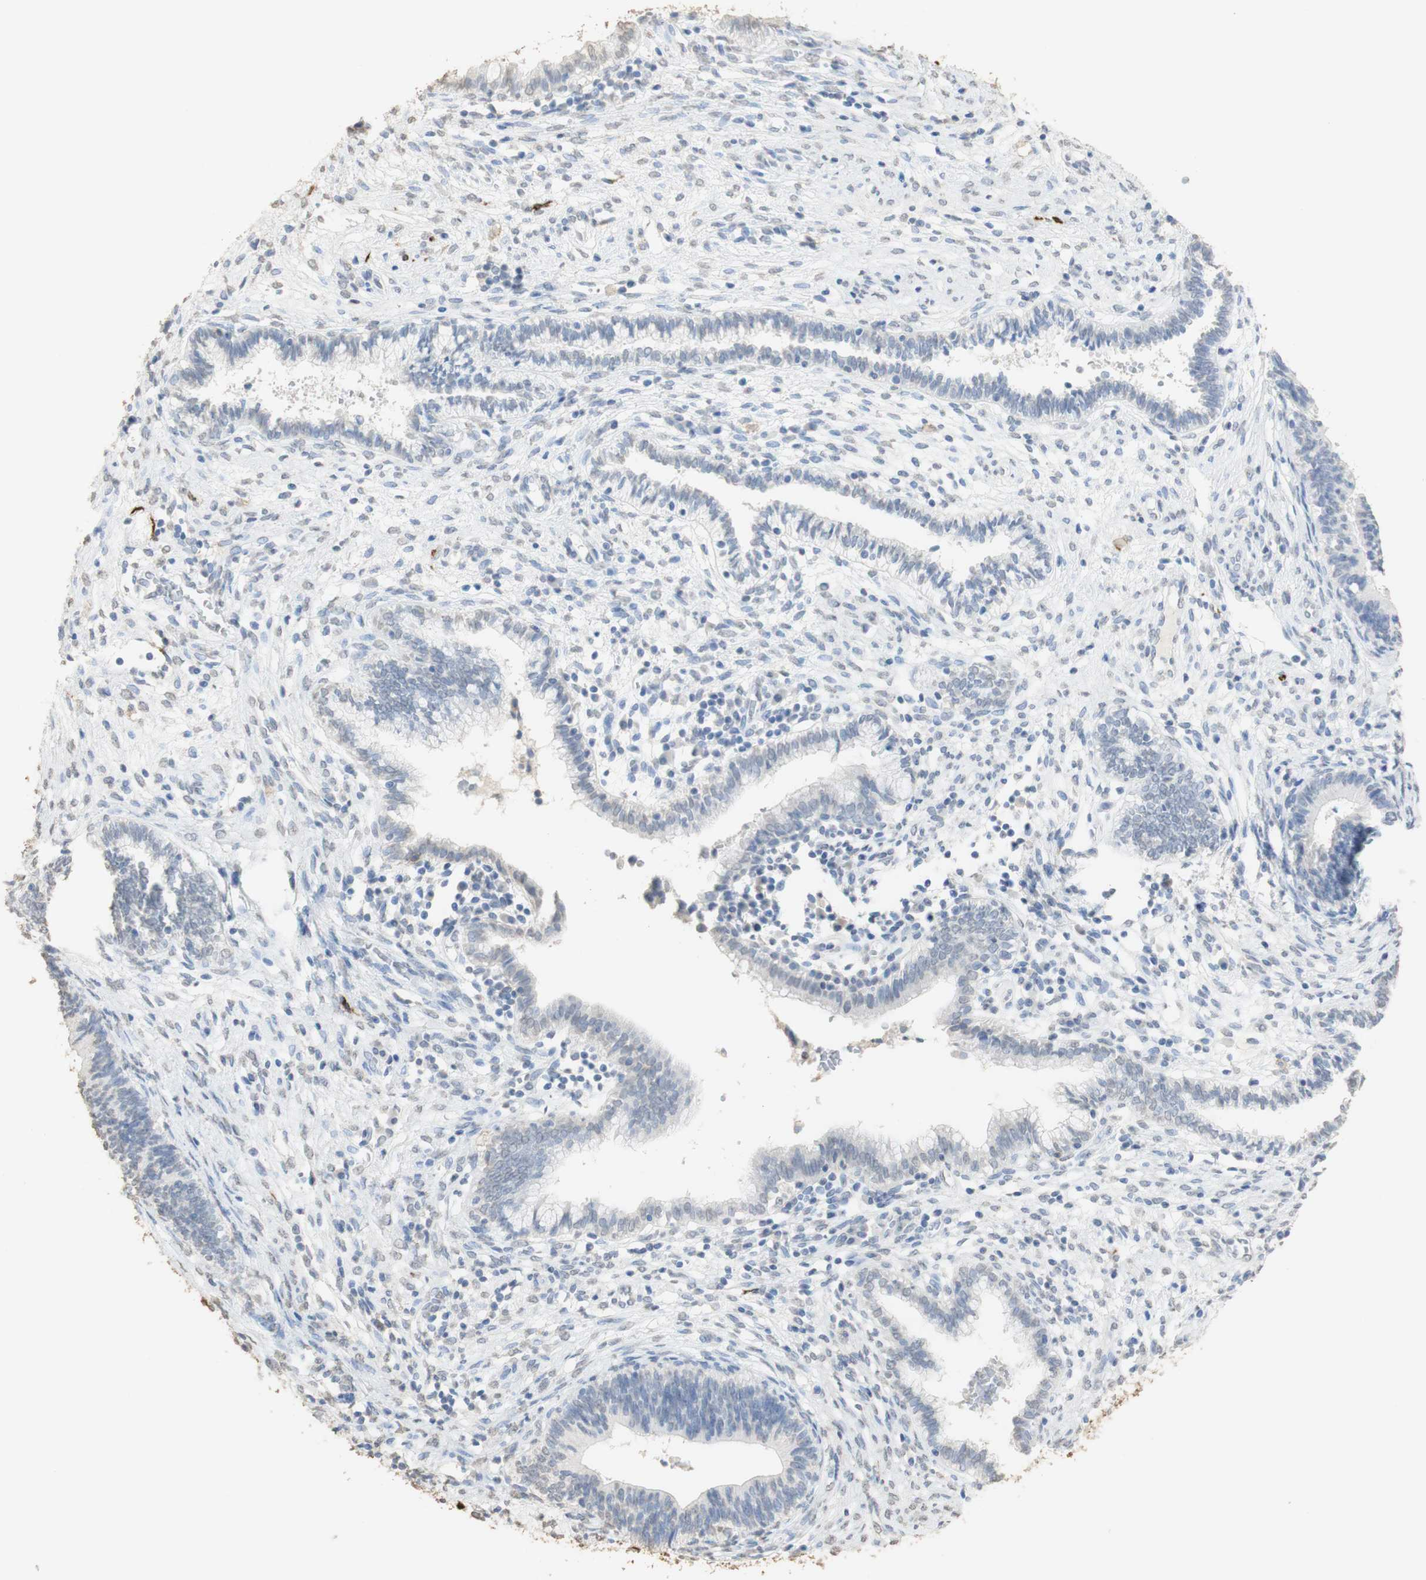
{"staining": {"intensity": "negative", "quantity": "none", "location": "none"}, "tissue": "cervical cancer", "cell_type": "Tumor cells", "image_type": "cancer", "snomed": [{"axis": "morphology", "description": "Adenocarcinoma, NOS"}, {"axis": "topography", "description": "Cervix"}], "caption": "This is an IHC photomicrograph of human cervical cancer. There is no positivity in tumor cells.", "gene": "L1CAM", "patient": {"sex": "female", "age": 44}}